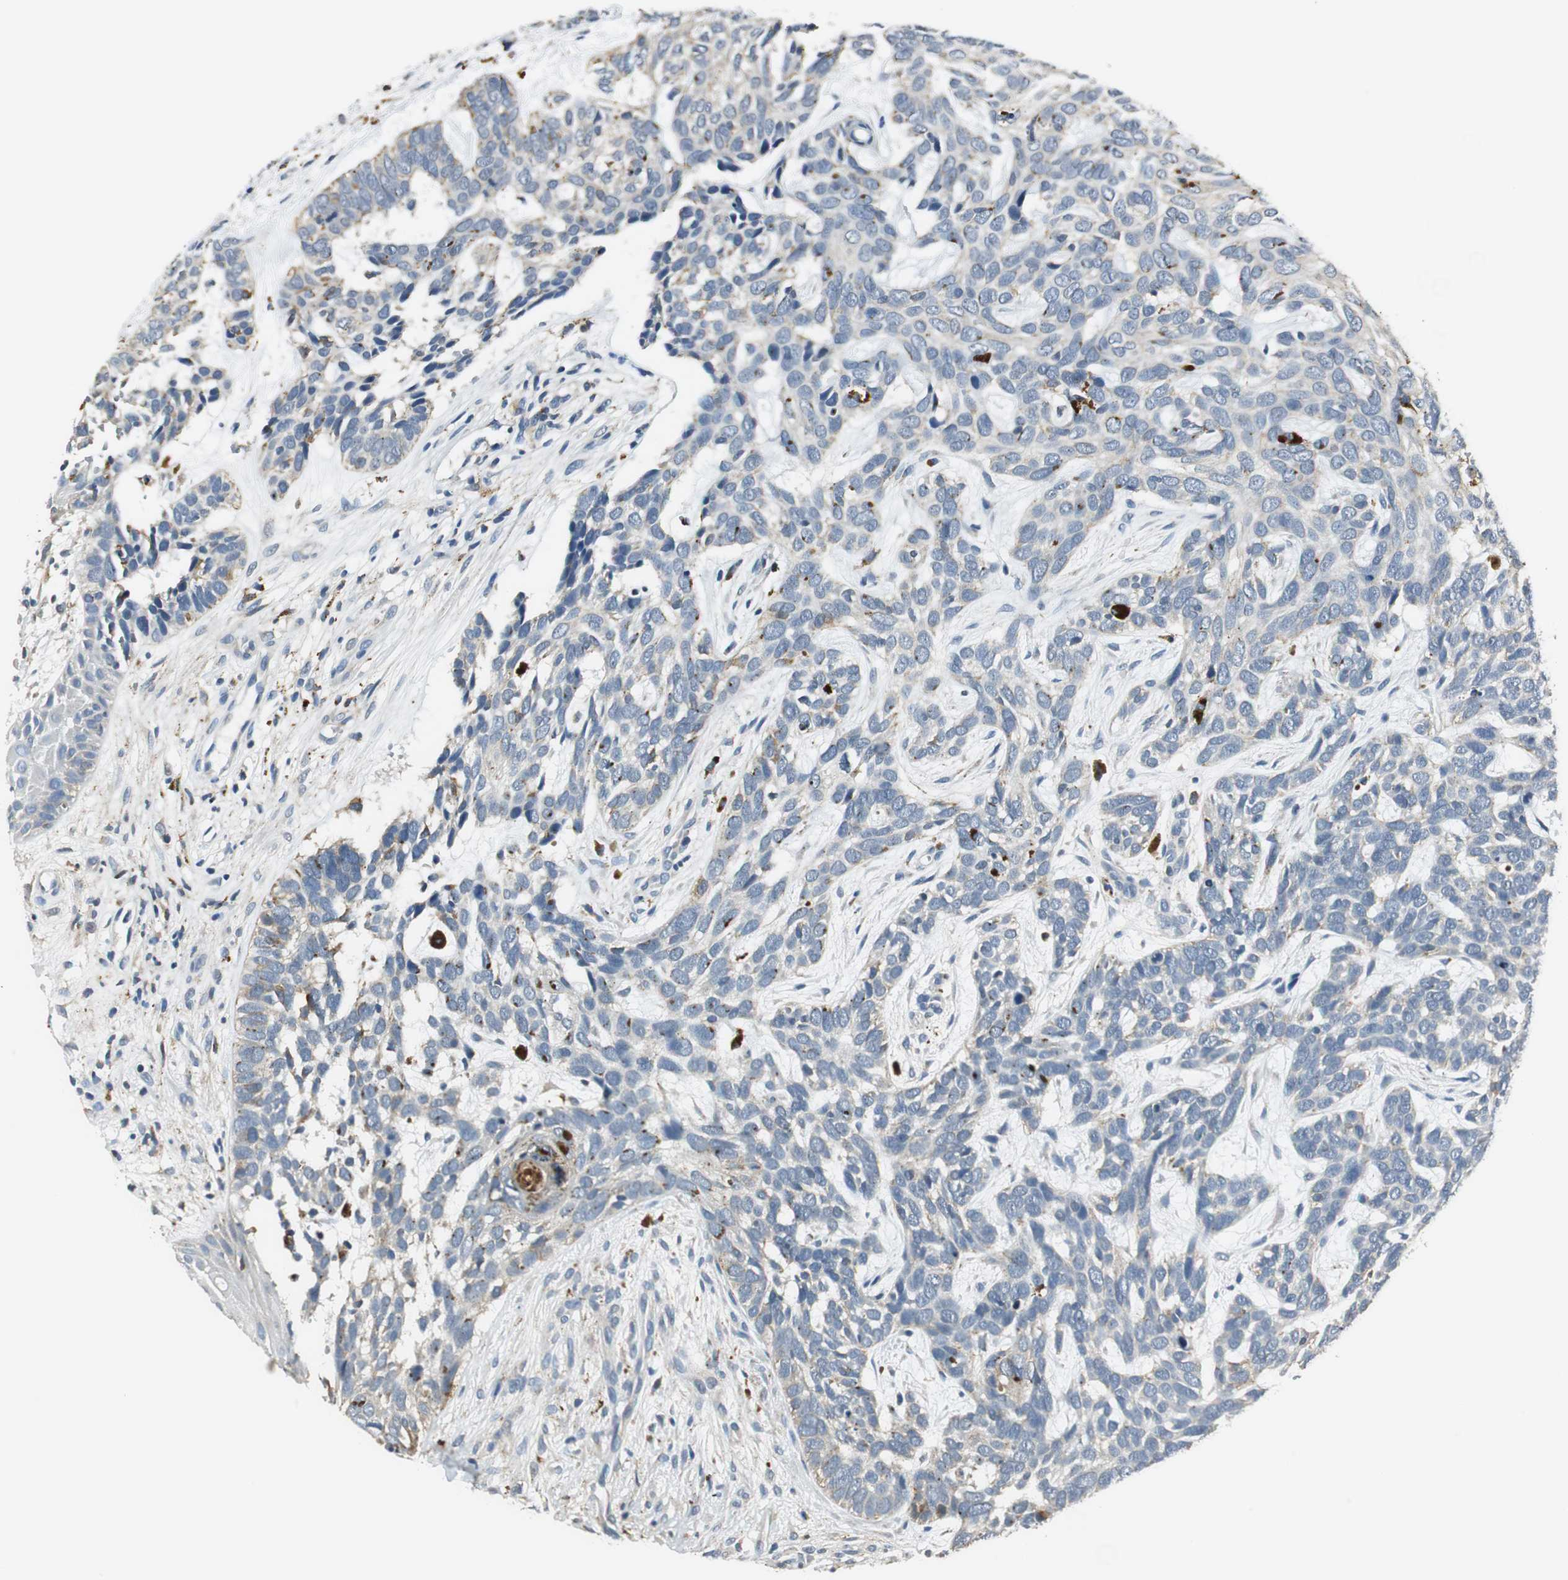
{"staining": {"intensity": "negative", "quantity": "none", "location": "none"}, "tissue": "skin cancer", "cell_type": "Tumor cells", "image_type": "cancer", "snomed": [{"axis": "morphology", "description": "Basal cell carcinoma"}, {"axis": "topography", "description": "Skin"}], "caption": "This is an immunohistochemistry (IHC) histopathology image of skin cancer. There is no expression in tumor cells.", "gene": "NIT1", "patient": {"sex": "male", "age": 87}}